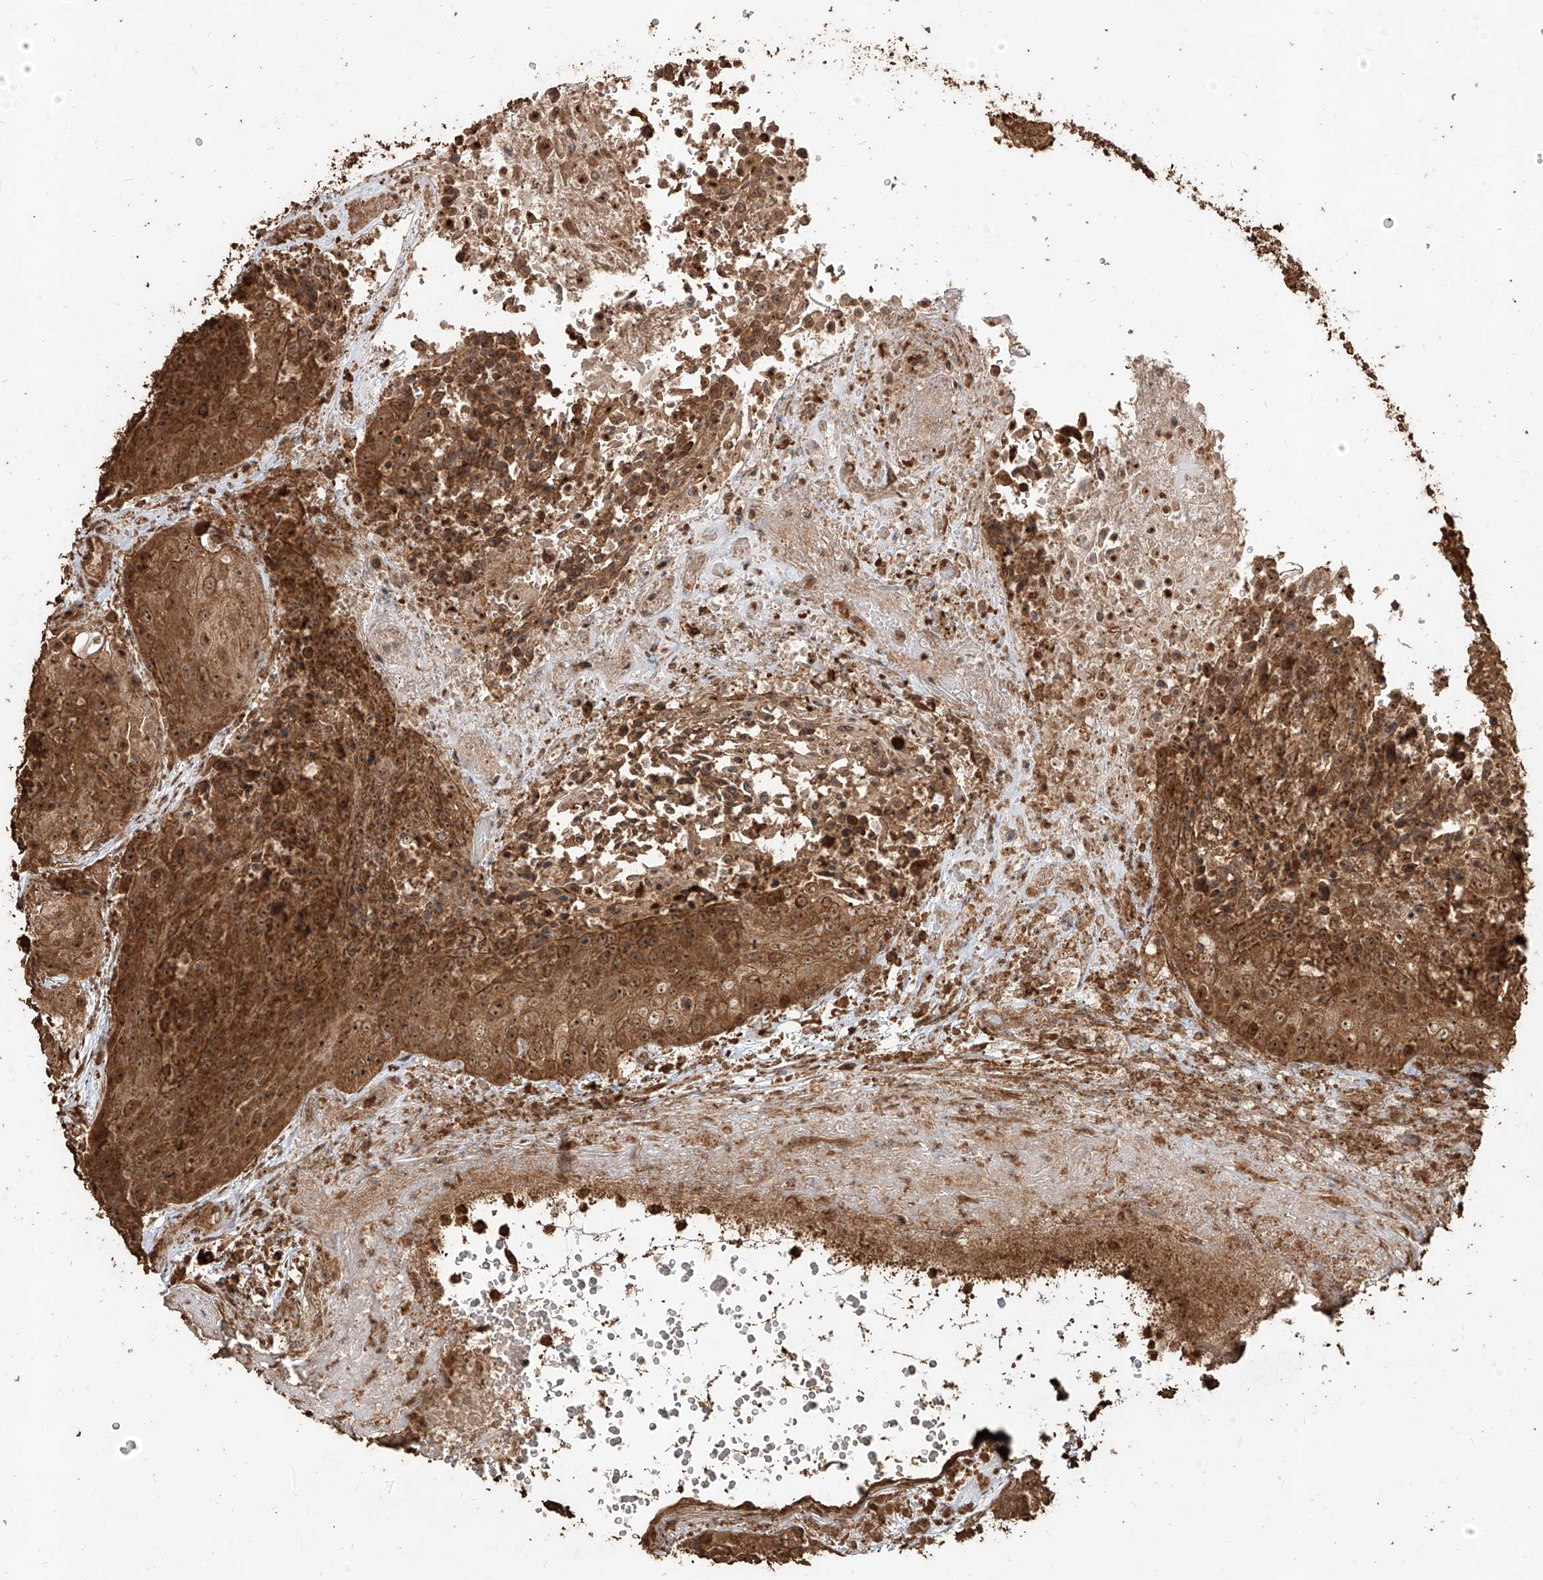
{"staining": {"intensity": "strong", "quantity": ">75%", "location": "cytoplasmic/membranous,nuclear"}, "tissue": "urothelial cancer", "cell_type": "Tumor cells", "image_type": "cancer", "snomed": [{"axis": "morphology", "description": "Urothelial carcinoma, High grade"}, {"axis": "topography", "description": "Urinary bladder"}], "caption": "The micrograph displays immunohistochemical staining of urothelial cancer. There is strong cytoplasmic/membranous and nuclear expression is present in about >75% of tumor cells.", "gene": "ZNF660", "patient": {"sex": "female", "age": 63}}